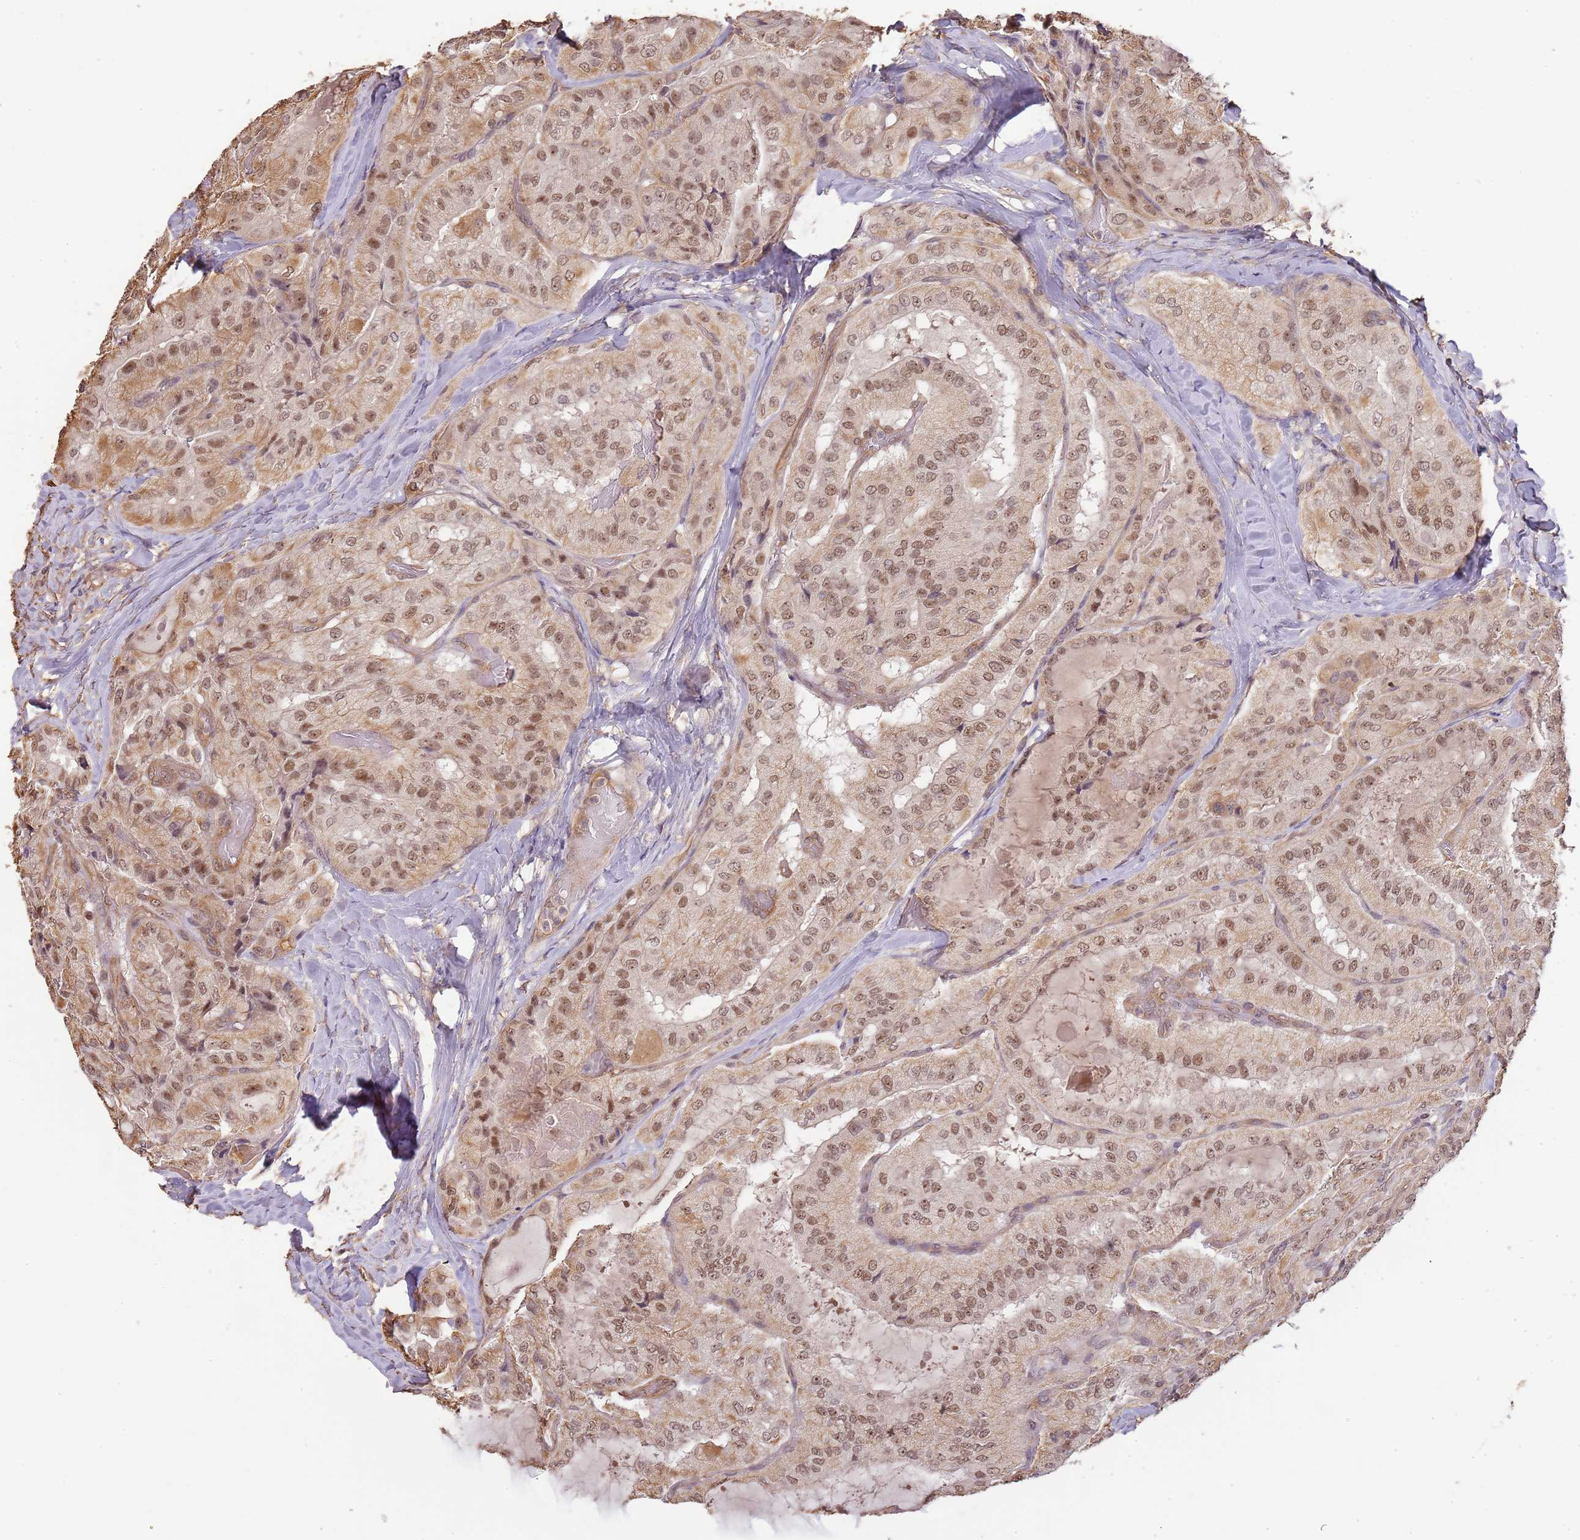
{"staining": {"intensity": "moderate", "quantity": ">75%", "location": "cytoplasmic/membranous,nuclear"}, "tissue": "thyroid cancer", "cell_type": "Tumor cells", "image_type": "cancer", "snomed": [{"axis": "morphology", "description": "Normal tissue, NOS"}, {"axis": "morphology", "description": "Papillary adenocarcinoma, NOS"}, {"axis": "topography", "description": "Thyroid gland"}], "caption": "The micrograph exhibits staining of thyroid cancer, revealing moderate cytoplasmic/membranous and nuclear protein expression (brown color) within tumor cells. (DAB = brown stain, brightfield microscopy at high magnification).", "gene": "SURF2", "patient": {"sex": "female", "age": 59}}